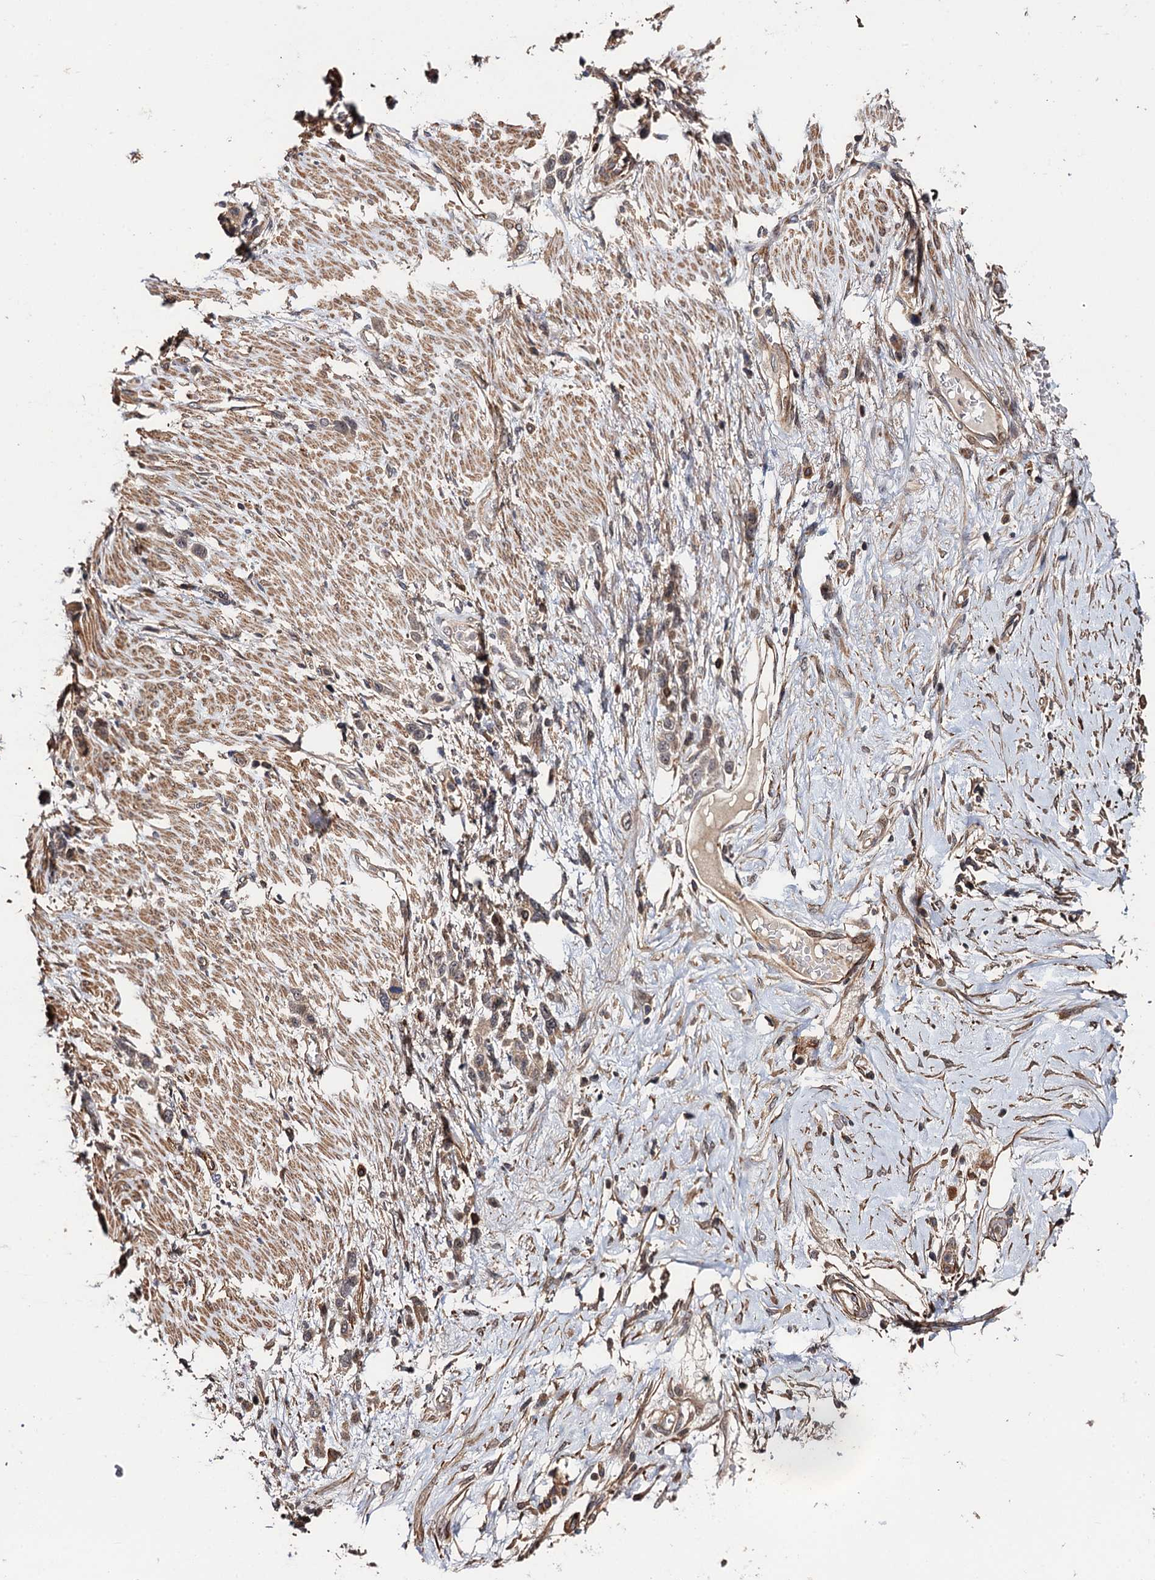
{"staining": {"intensity": "weak", "quantity": ">75%", "location": "cytoplasmic/membranous"}, "tissue": "stomach cancer", "cell_type": "Tumor cells", "image_type": "cancer", "snomed": [{"axis": "morphology", "description": "Adenocarcinoma, NOS"}, {"axis": "morphology", "description": "Adenocarcinoma, High grade"}, {"axis": "topography", "description": "Stomach, upper"}, {"axis": "topography", "description": "Stomach, lower"}], "caption": "Immunohistochemical staining of stomach cancer (adenocarcinoma (high-grade)) exhibits low levels of weak cytoplasmic/membranous protein staining in approximately >75% of tumor cells. (DAB IHC, brown staining for protein, blue staining for nuclei).", "gene": "FSIP1", "patient": {"sex": "female", "age": 65}}